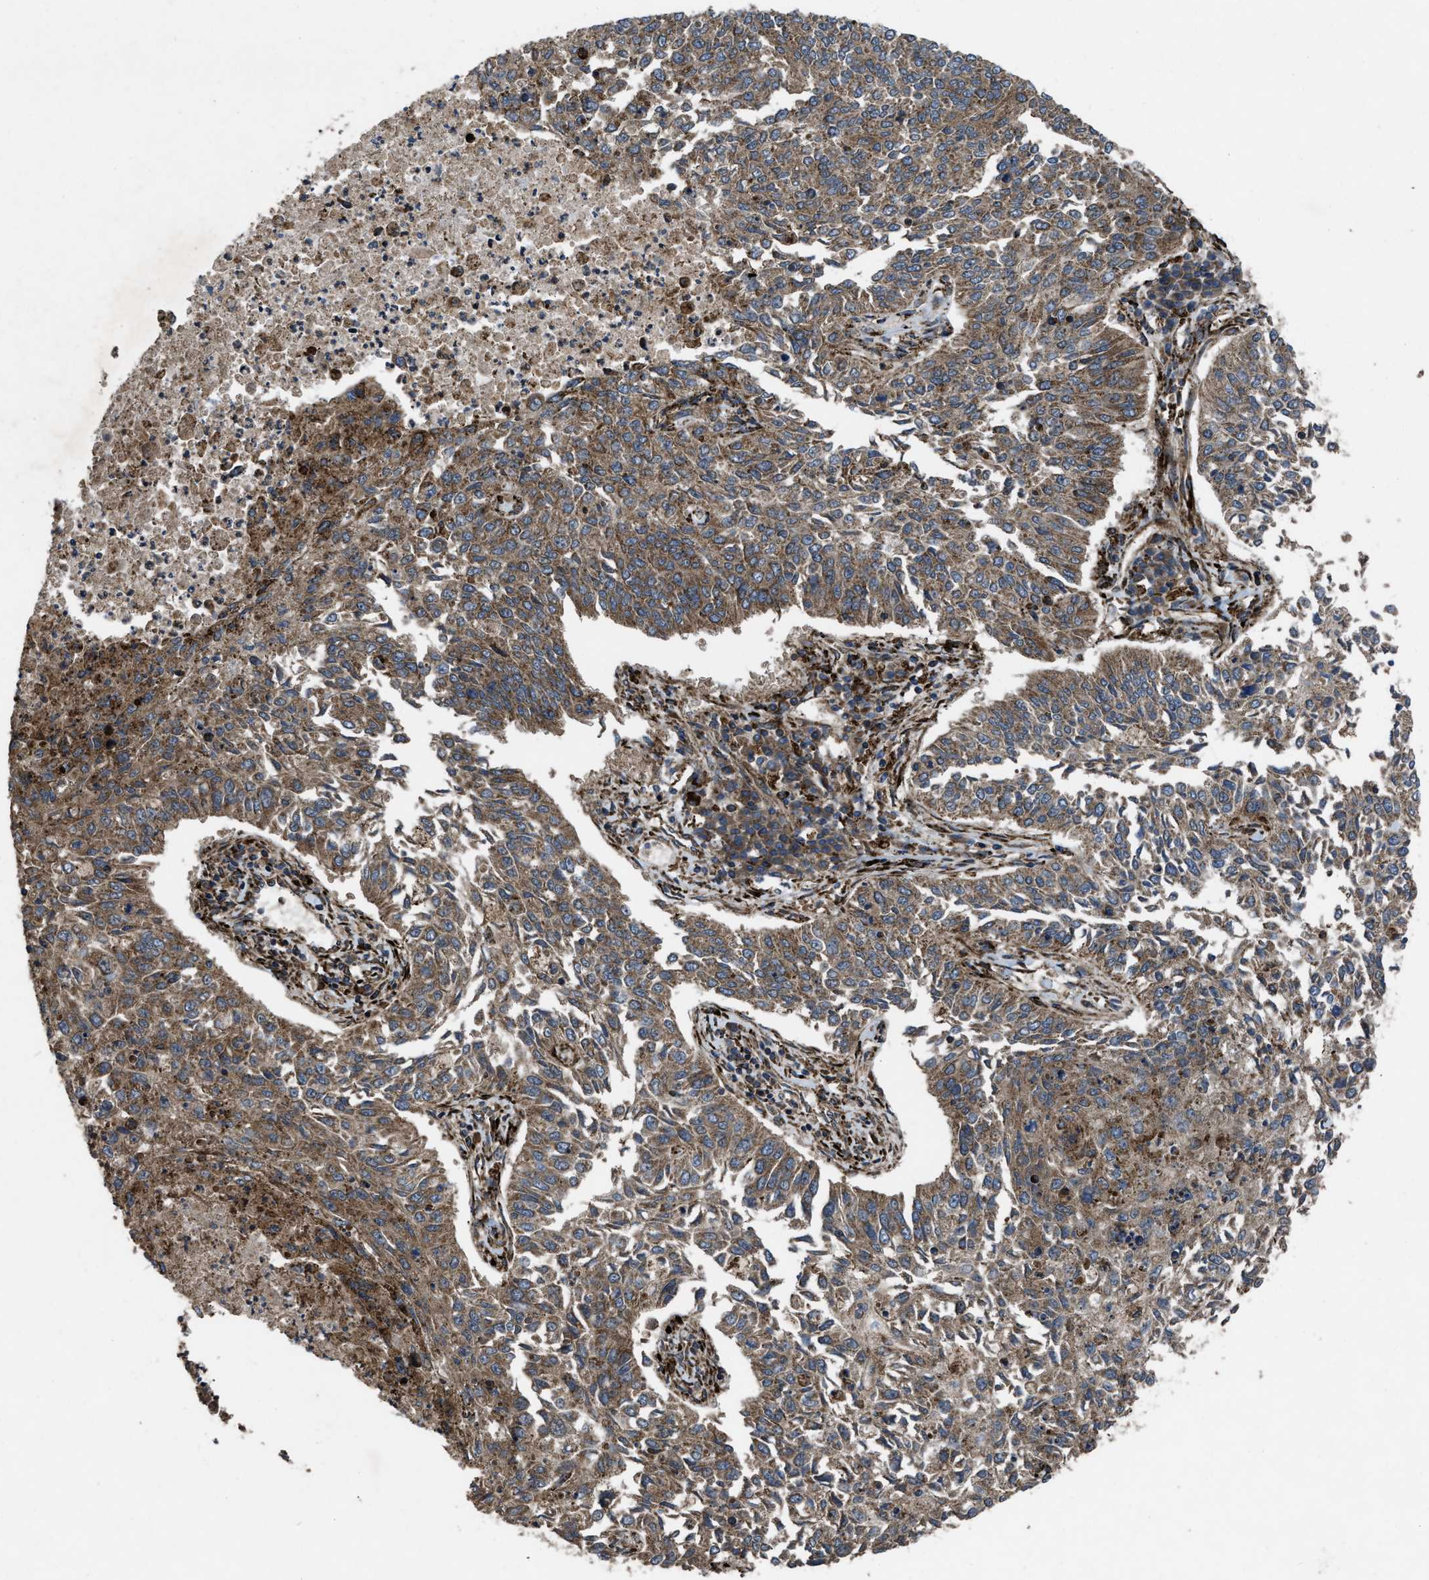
{"staining": {"intensity": "moderate", "quantity": ">75%", "location": "cytoplasmic/membranous"}, "tissue": "lung cancer", "cell_type": "Tumor cells", "image_type": "cancer", "snomed": [{"axis": "morphology", "description": "Normal tissue, NOS"}, {"axis": "morphology", "description": "Squamous cell carcinoma, NOS"}, {"axis": "topography", "description": "Cartilage tissue"}, {"axis": "topography", "description": "Bronchus"}, {"axis": "topography", "description": "Lung"}], "caption": "Brown immunohistochemical staining in human lung squamous cell carcinoma shows moderate cytoplasmic/membranous expression in approximately >75% of tumor cells.", "gene": "PER3", "patient": {"sex": "female", "age": 49}}